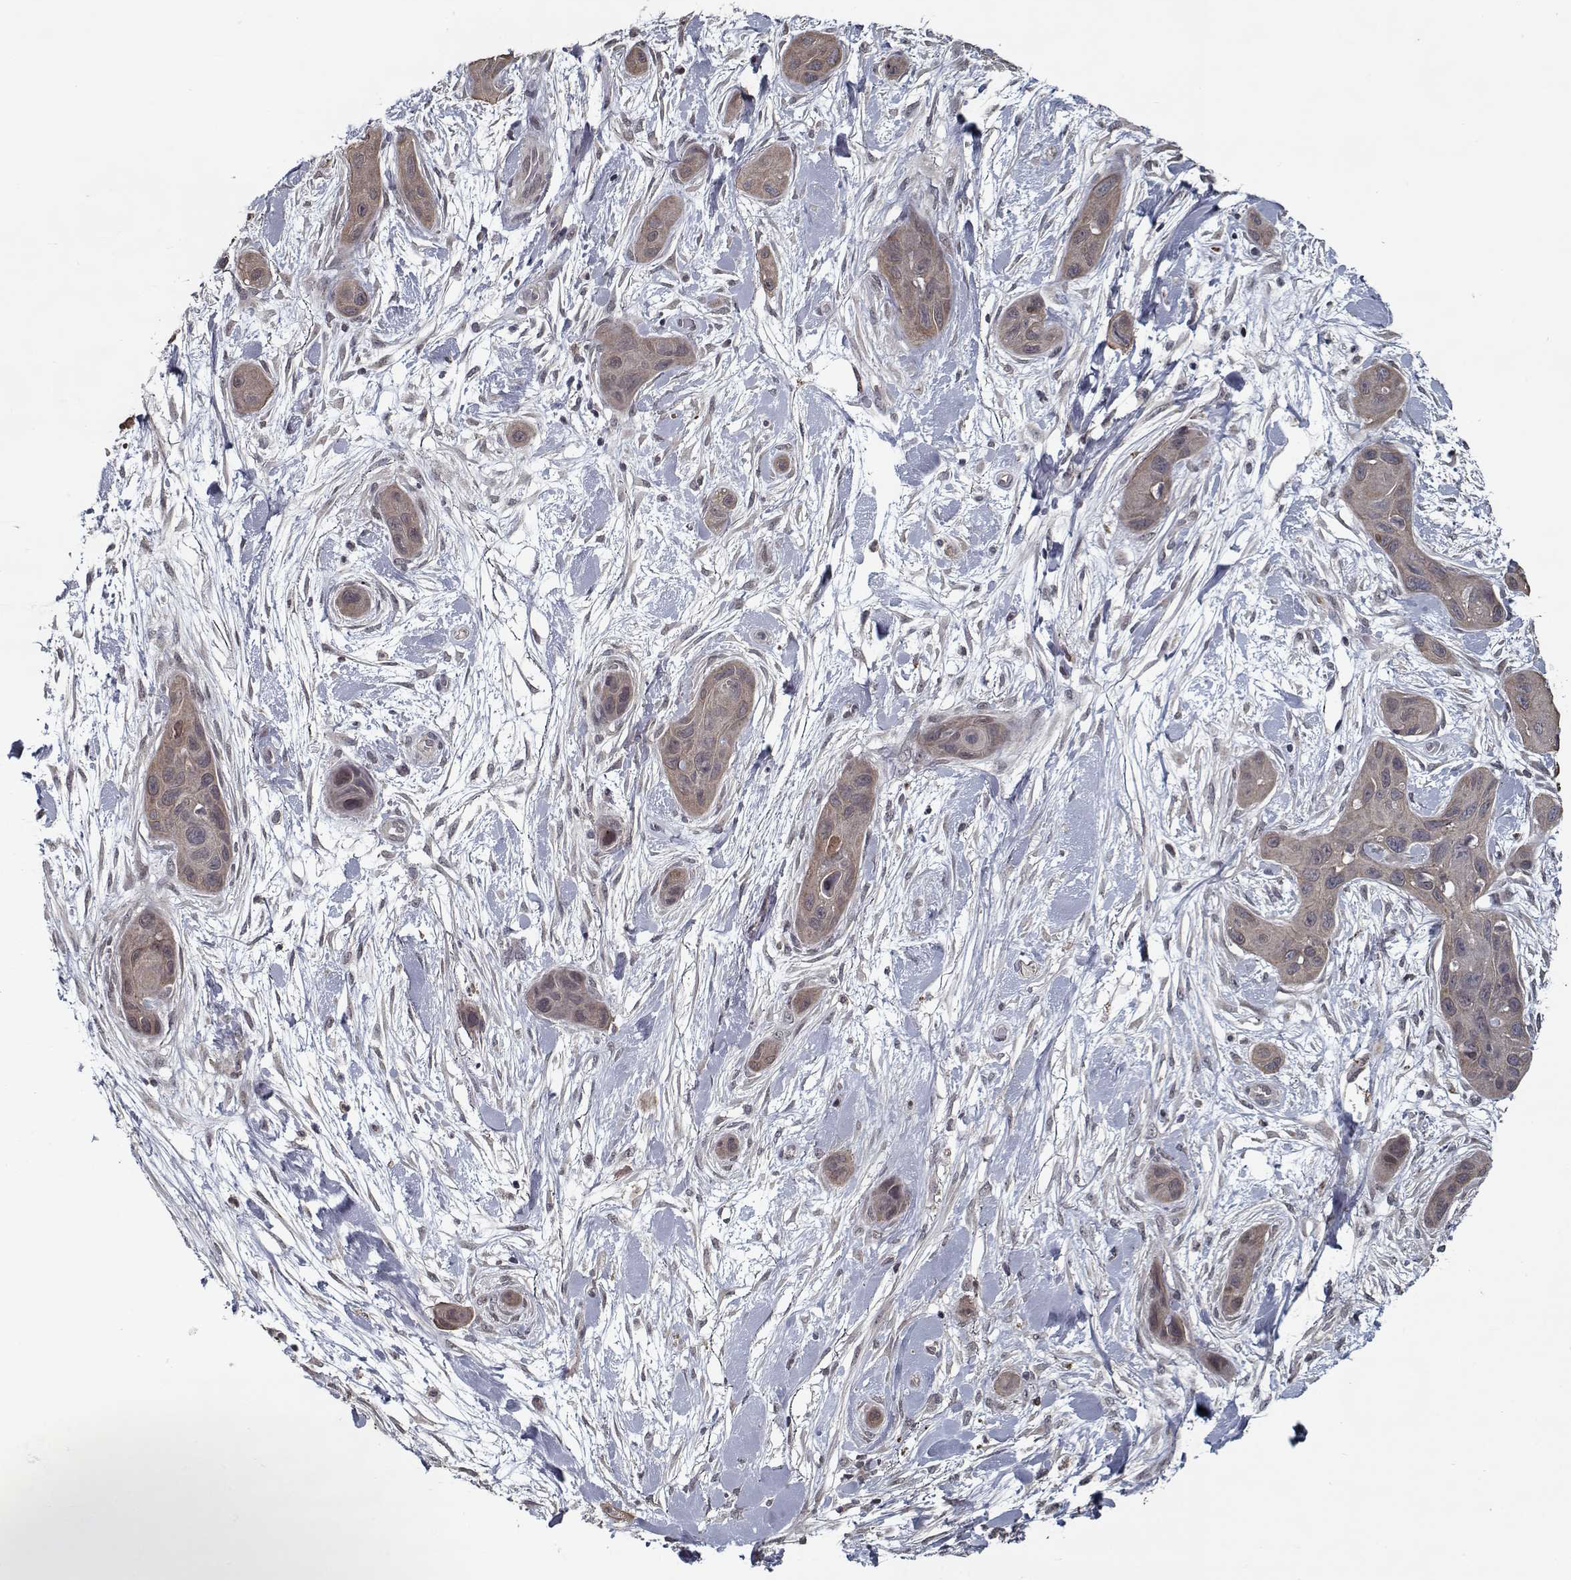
{"staining": {"intensity": "weak", "quantity": ">75%", "location": "cytoplasmic/membranous"}, "tissue": "skin cancer", "cell_type": "Tumor cells", "image_type": "cancer", "snomed": [{"axis": "morphology", "description": "Squamous cell carcinoma, NOS"}, {"axis": "topography", "description": "Skin"}], "caption": "IHC photomicrograph of human skin cancer (squamous cell carcinoma) stained for a protein (brown), which demonstrates low levels of weak cytoplasmic/membranous positivity in about >75% of tumor cells.", "gene": "NLK", "patient": {"sex": "male", "age": 79}}